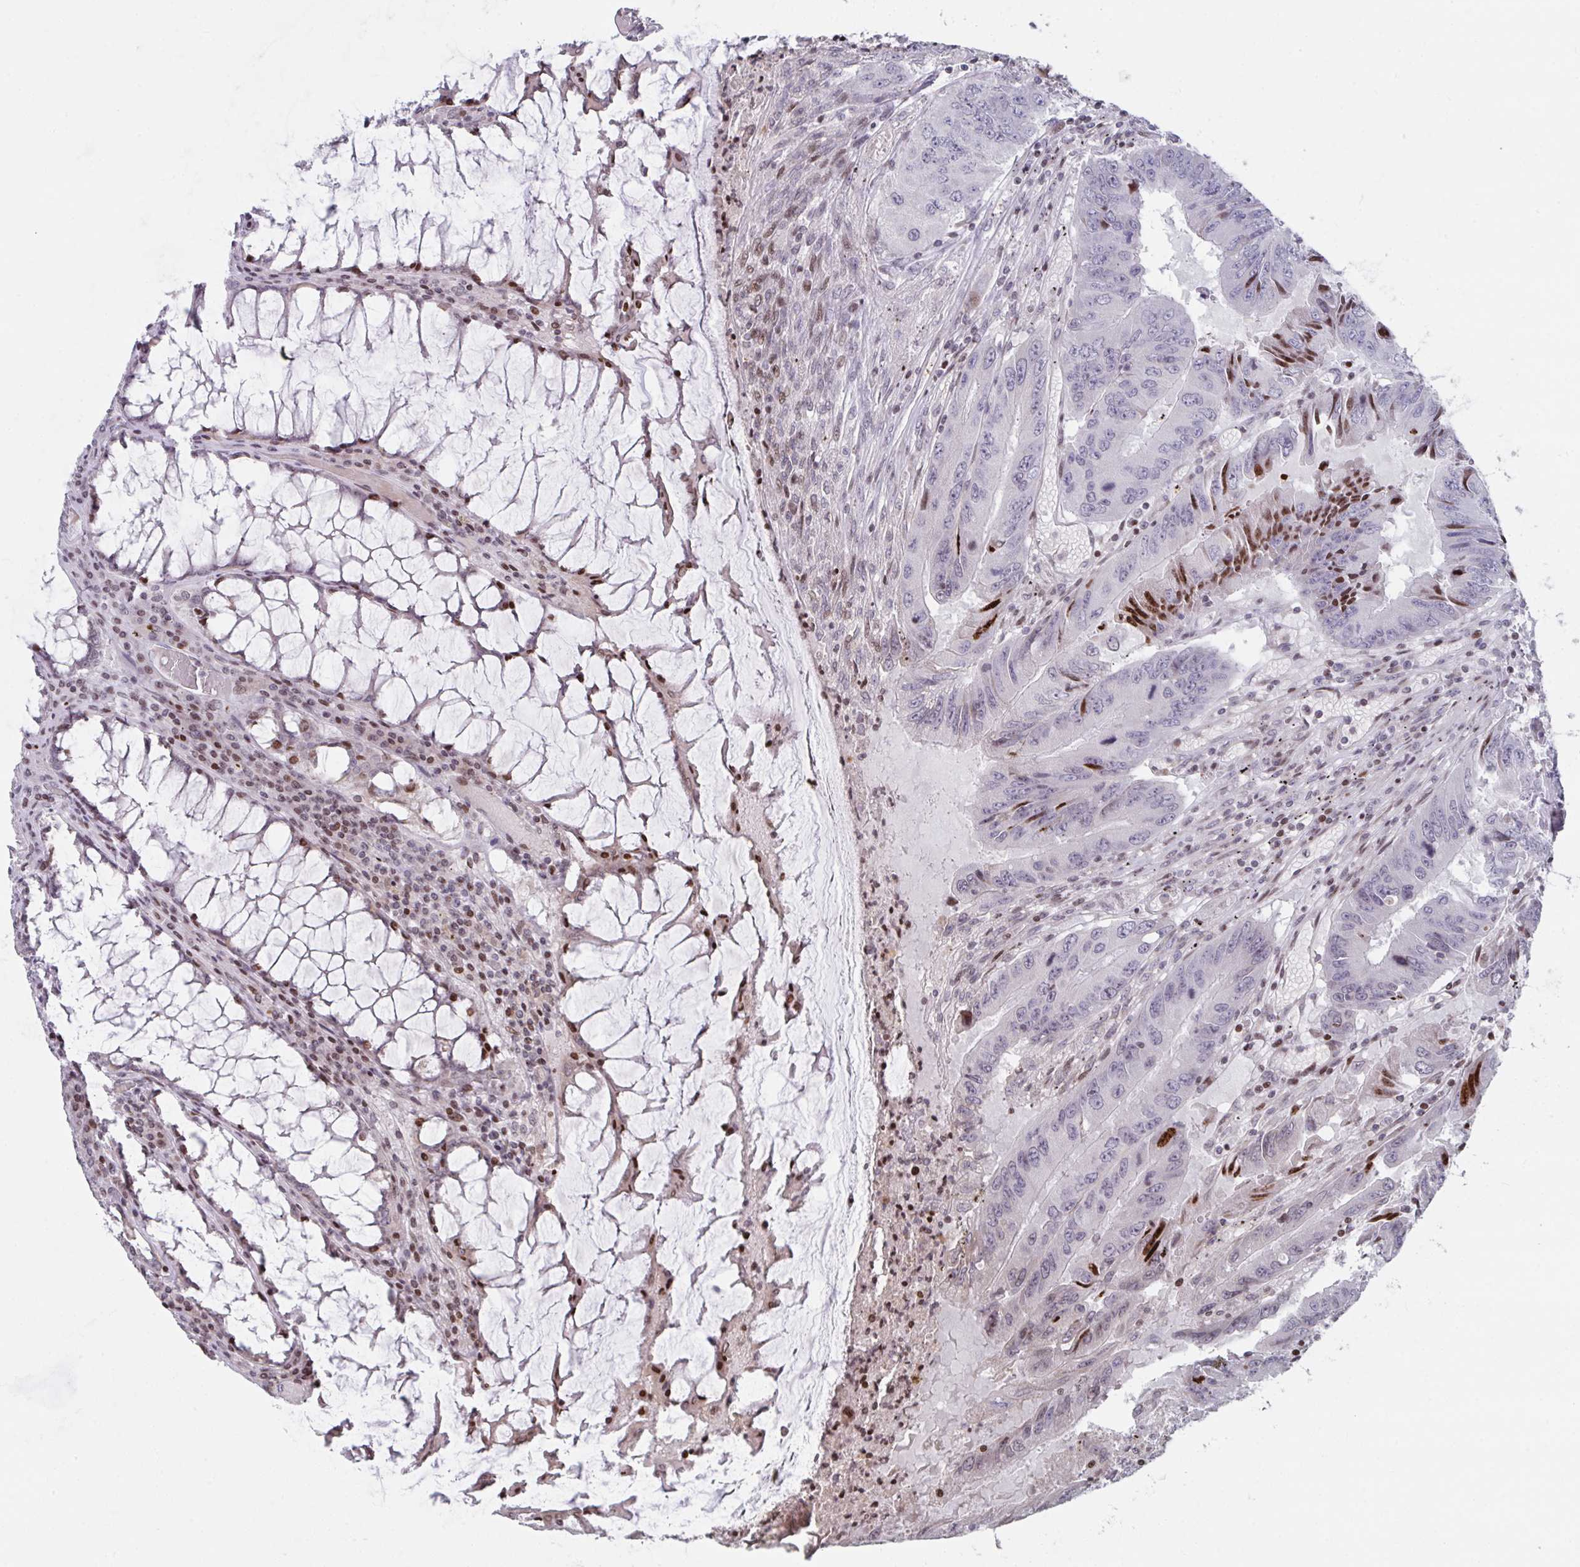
{"staining": {"intensity": "moderate", "quantity": "<25%", "location": "nuclear"}, "tissue": "colorectal cancer", "cell_type": "Tumor cells", "image_type": "cancer", "snomed": [{"axis": "morphology", "description": "Adenocarcinoma, NOS"}, {"axis": "topography", "description": "Colon"}], "caption": "There is low levels of moderate nuclear positivity in tumor cells of colorectal cancer (adenocarcinoma), as demonstrated by immunohistochemical staining (brown color).", "gene": "PCDHB8", "patient": {"sex": "male", "age": 53}}